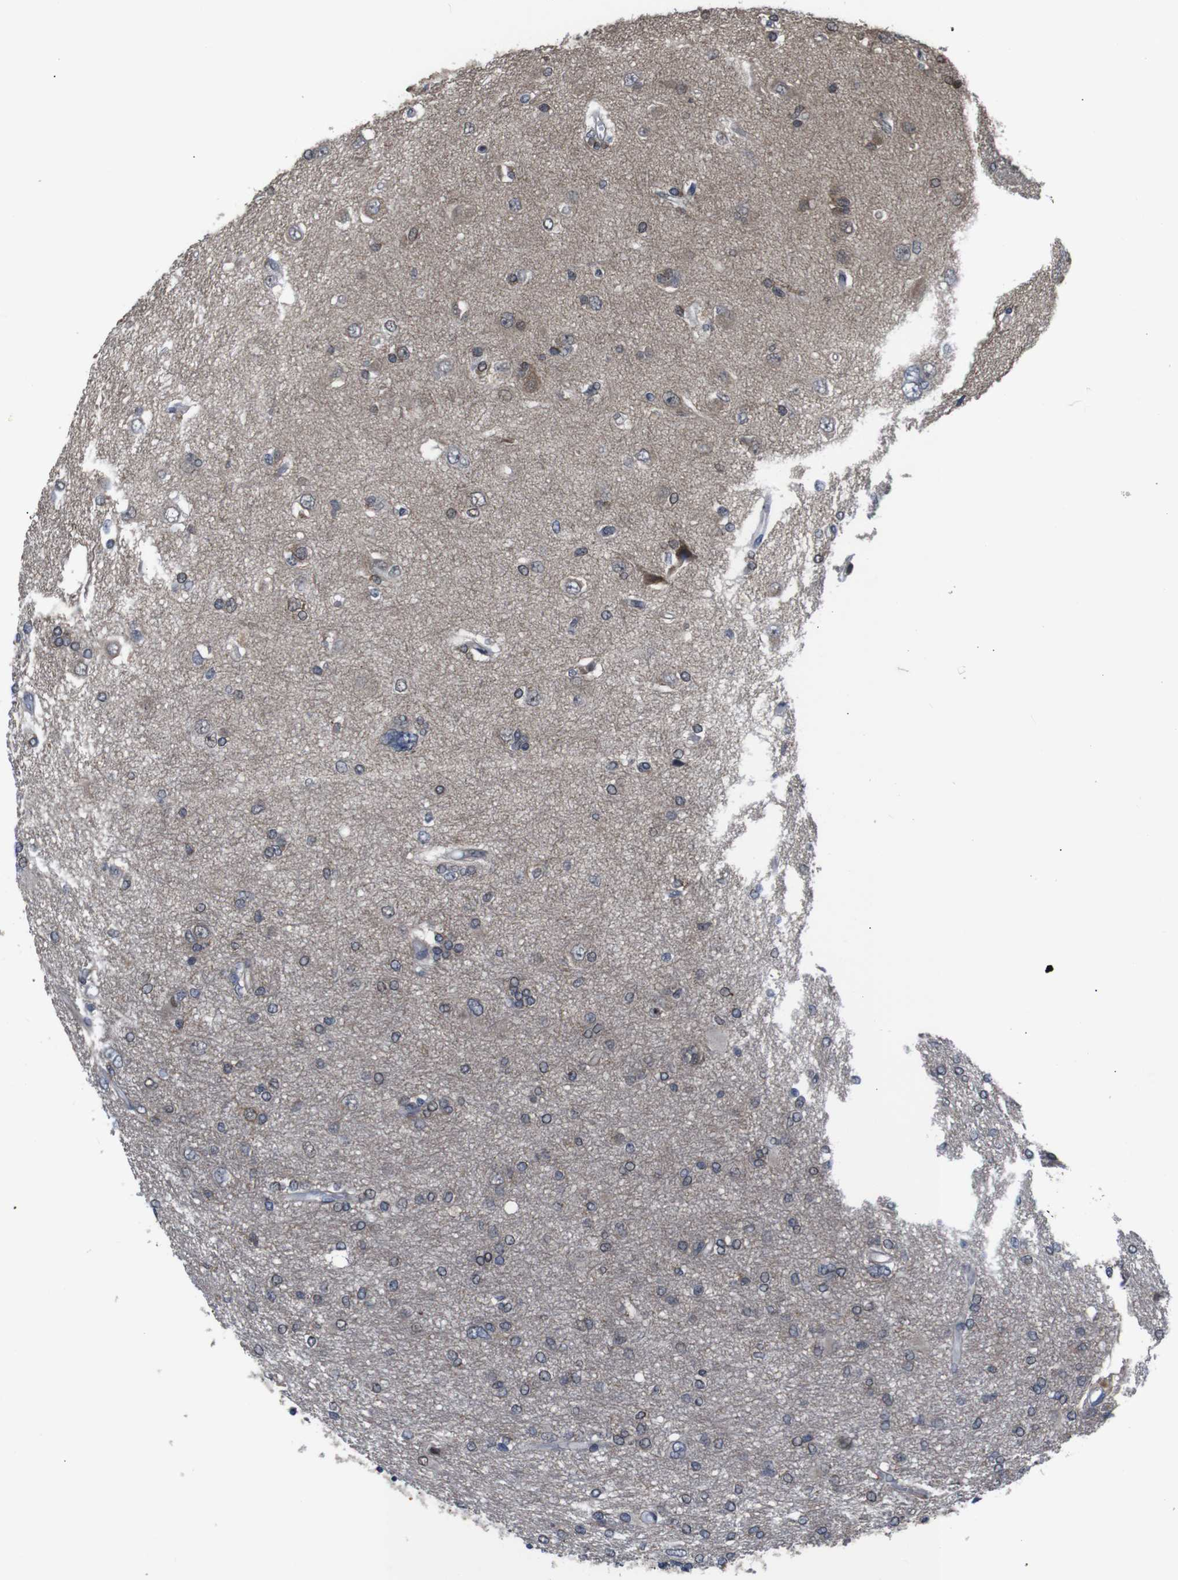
{"staining": {"intensity": "weak", "quantity": "<25%", "location": "nuclear"}, "tissue": "glioma", "cell_type": "Tumor cells", "image_type": "cancer", "snomed": [{"axis": "morphology", "description": "Glioma, malignant, High grade"}, {"axis": "topography", "description": "Brain"}], "caption": "DAB immunohistochemical staining of human glioma exhibits no significant positivity in tumor cells.", "gene": "BRWD3", "patient": {"sex": "female", "age": 59}}